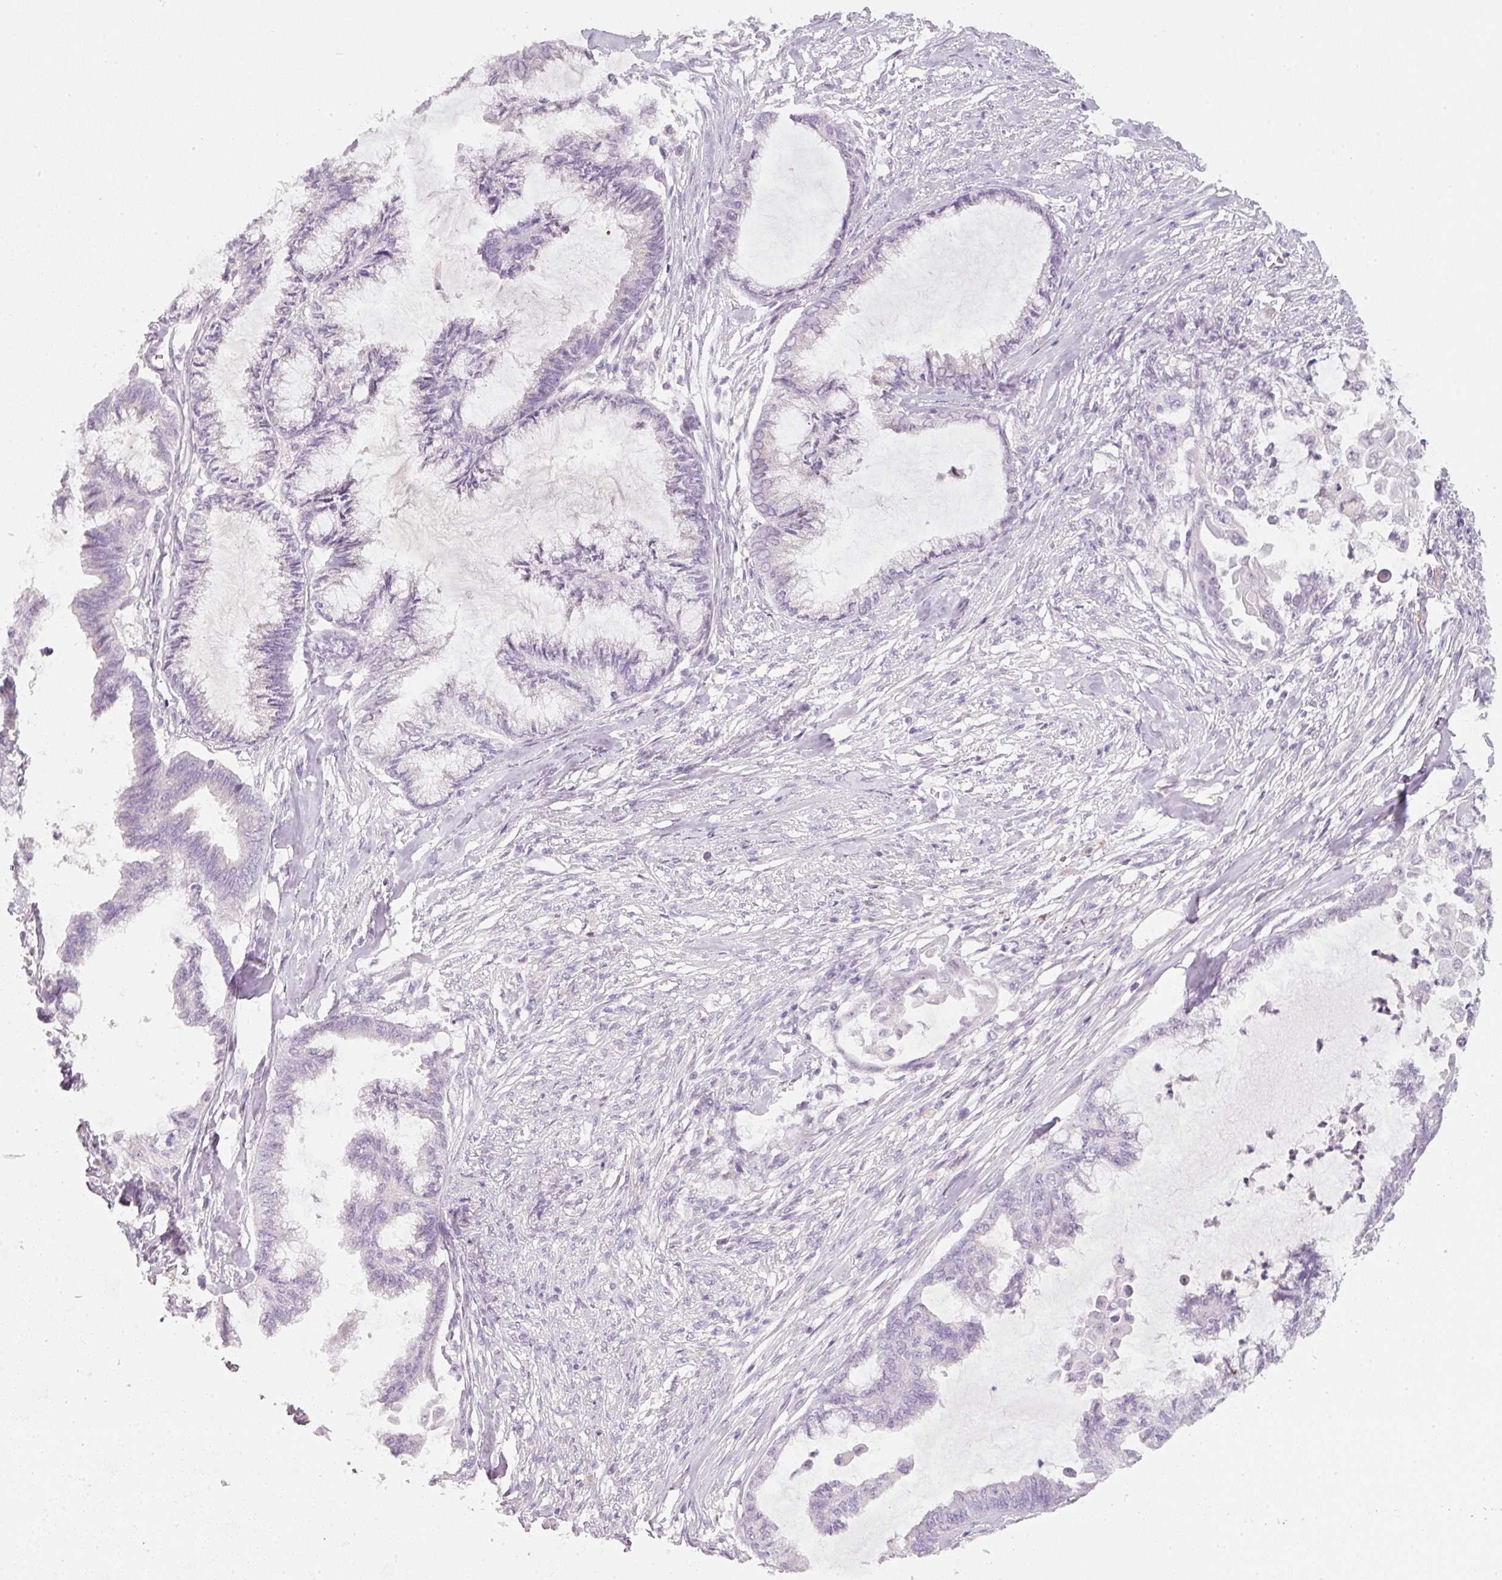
{"staining": {"intensity": "negative", "quantity": "none", "location": "none"}, "tissue": "endometrial cancer", "cell_type": "Tumor cells", "image_type": "cancer", "snomed": [{"axis": "morphology", "description": "Adenocarcinoma, NOS"}, {"axis": "topography", "description": "Endometrium"}], "caption": "A micrograph of human adenocarcinoma (endometrial) is negative for staining in tumor cells.", "gene": "ENSG00000206549", "patient": {"sex": "female", "age": 86}}